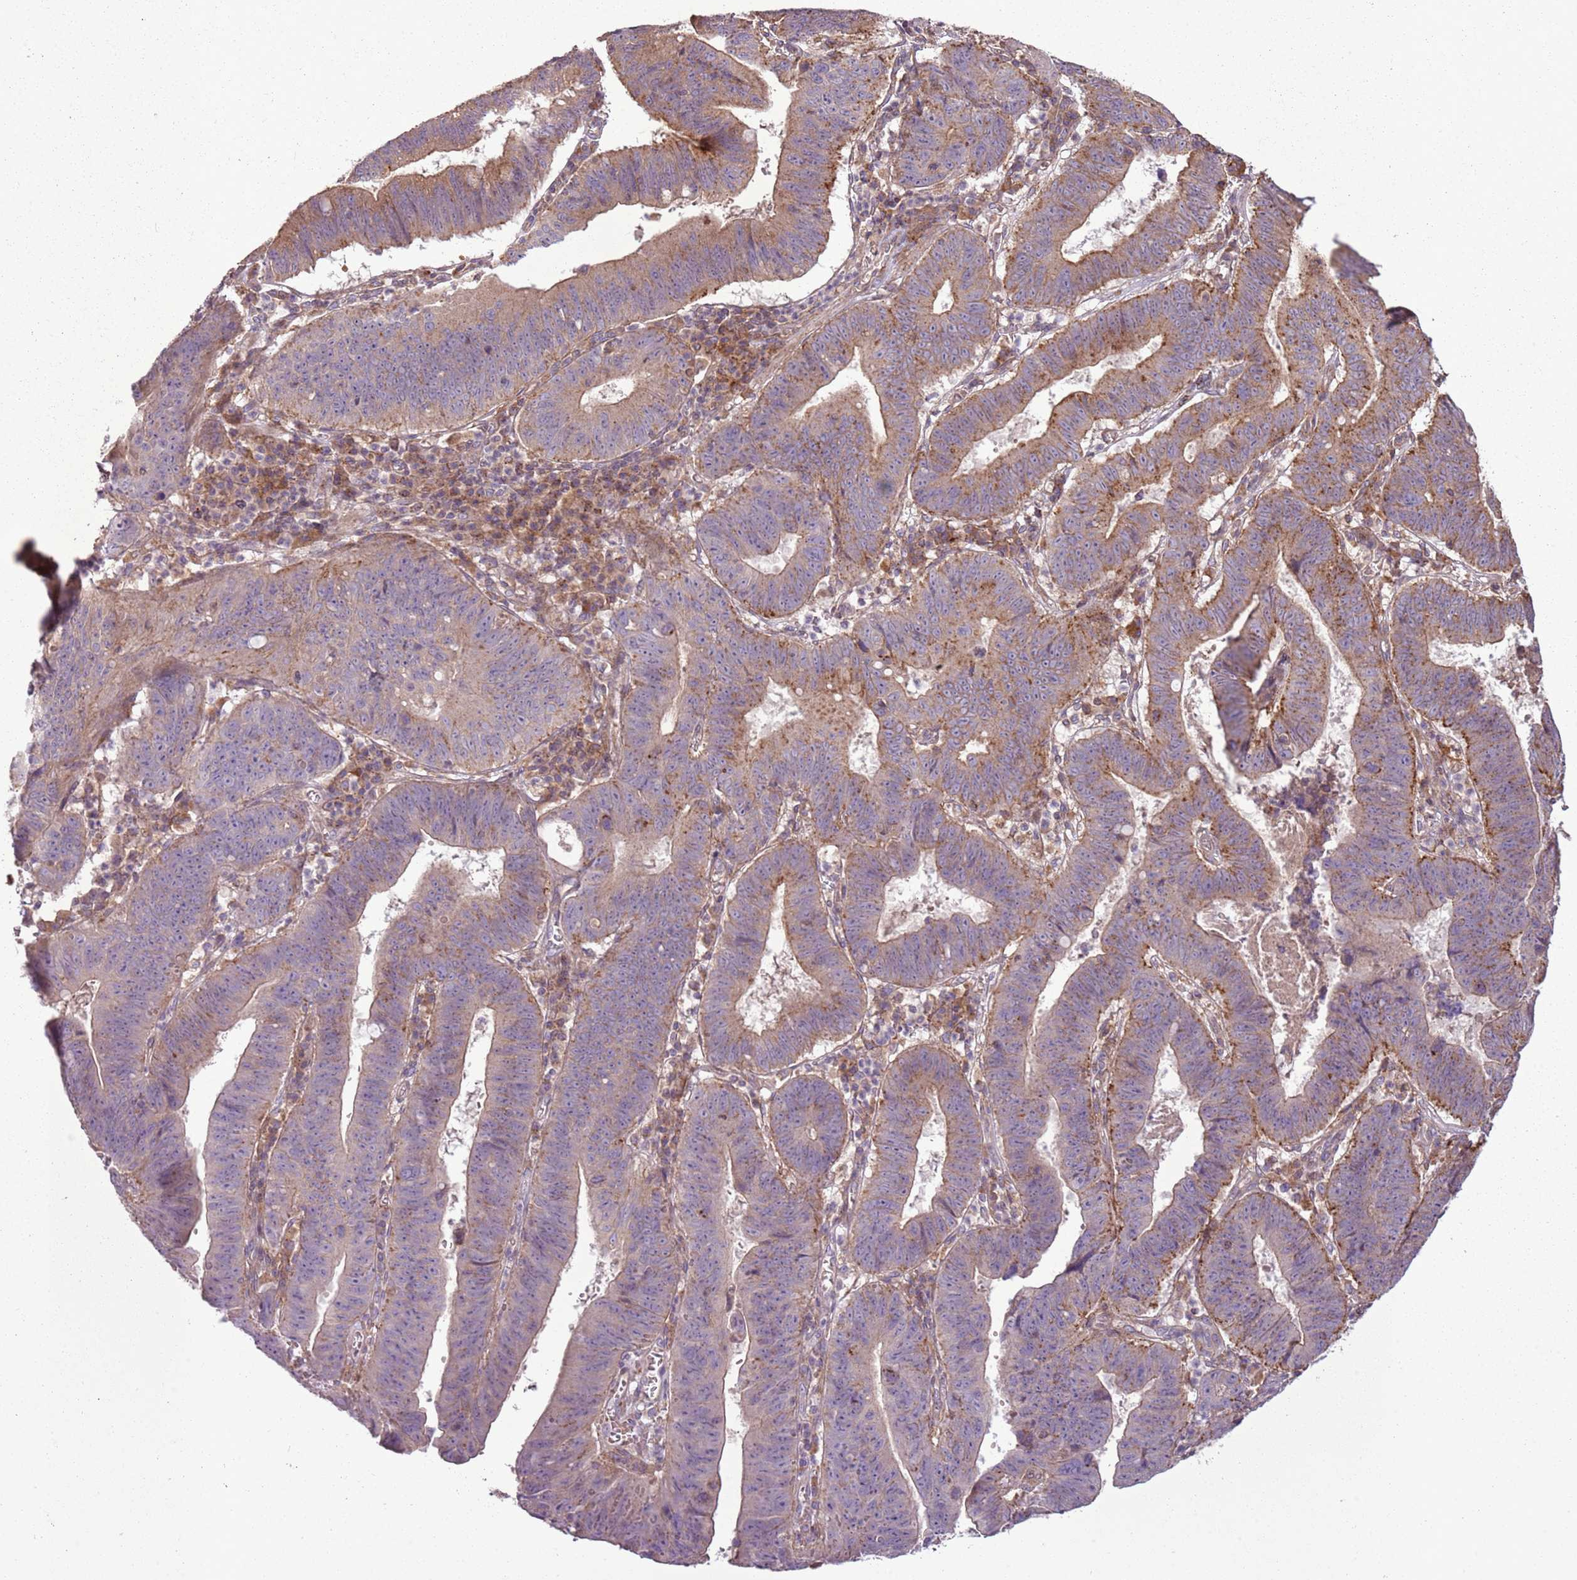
{"staining": {"intensity": "strong", "quantity": "<25%", "location": "cytoplasmic/membranous"}, "tissue": "stomach cancer", "cell_type": "Tumor cells", "image_type": "cancer", "snomed": [{"axis": "morphology", "description": "Adenocarcinoma, NOS"}, {"axis": "topography", "description": "Stomach"}], "caption": "Immunohistochemistry (IHC) histopathology image of neoplastic tissue: human stomach cancer (adenocarcinoma) stained using IHC displays medium levels of strong protein expression localized specifically in the cytoplasmic/membranous of tumor cells, appearing as a cytoplasmic/membranous brown color.", "gene": "ANKRD24", "patient": {"sex": "male", "age": 59}}